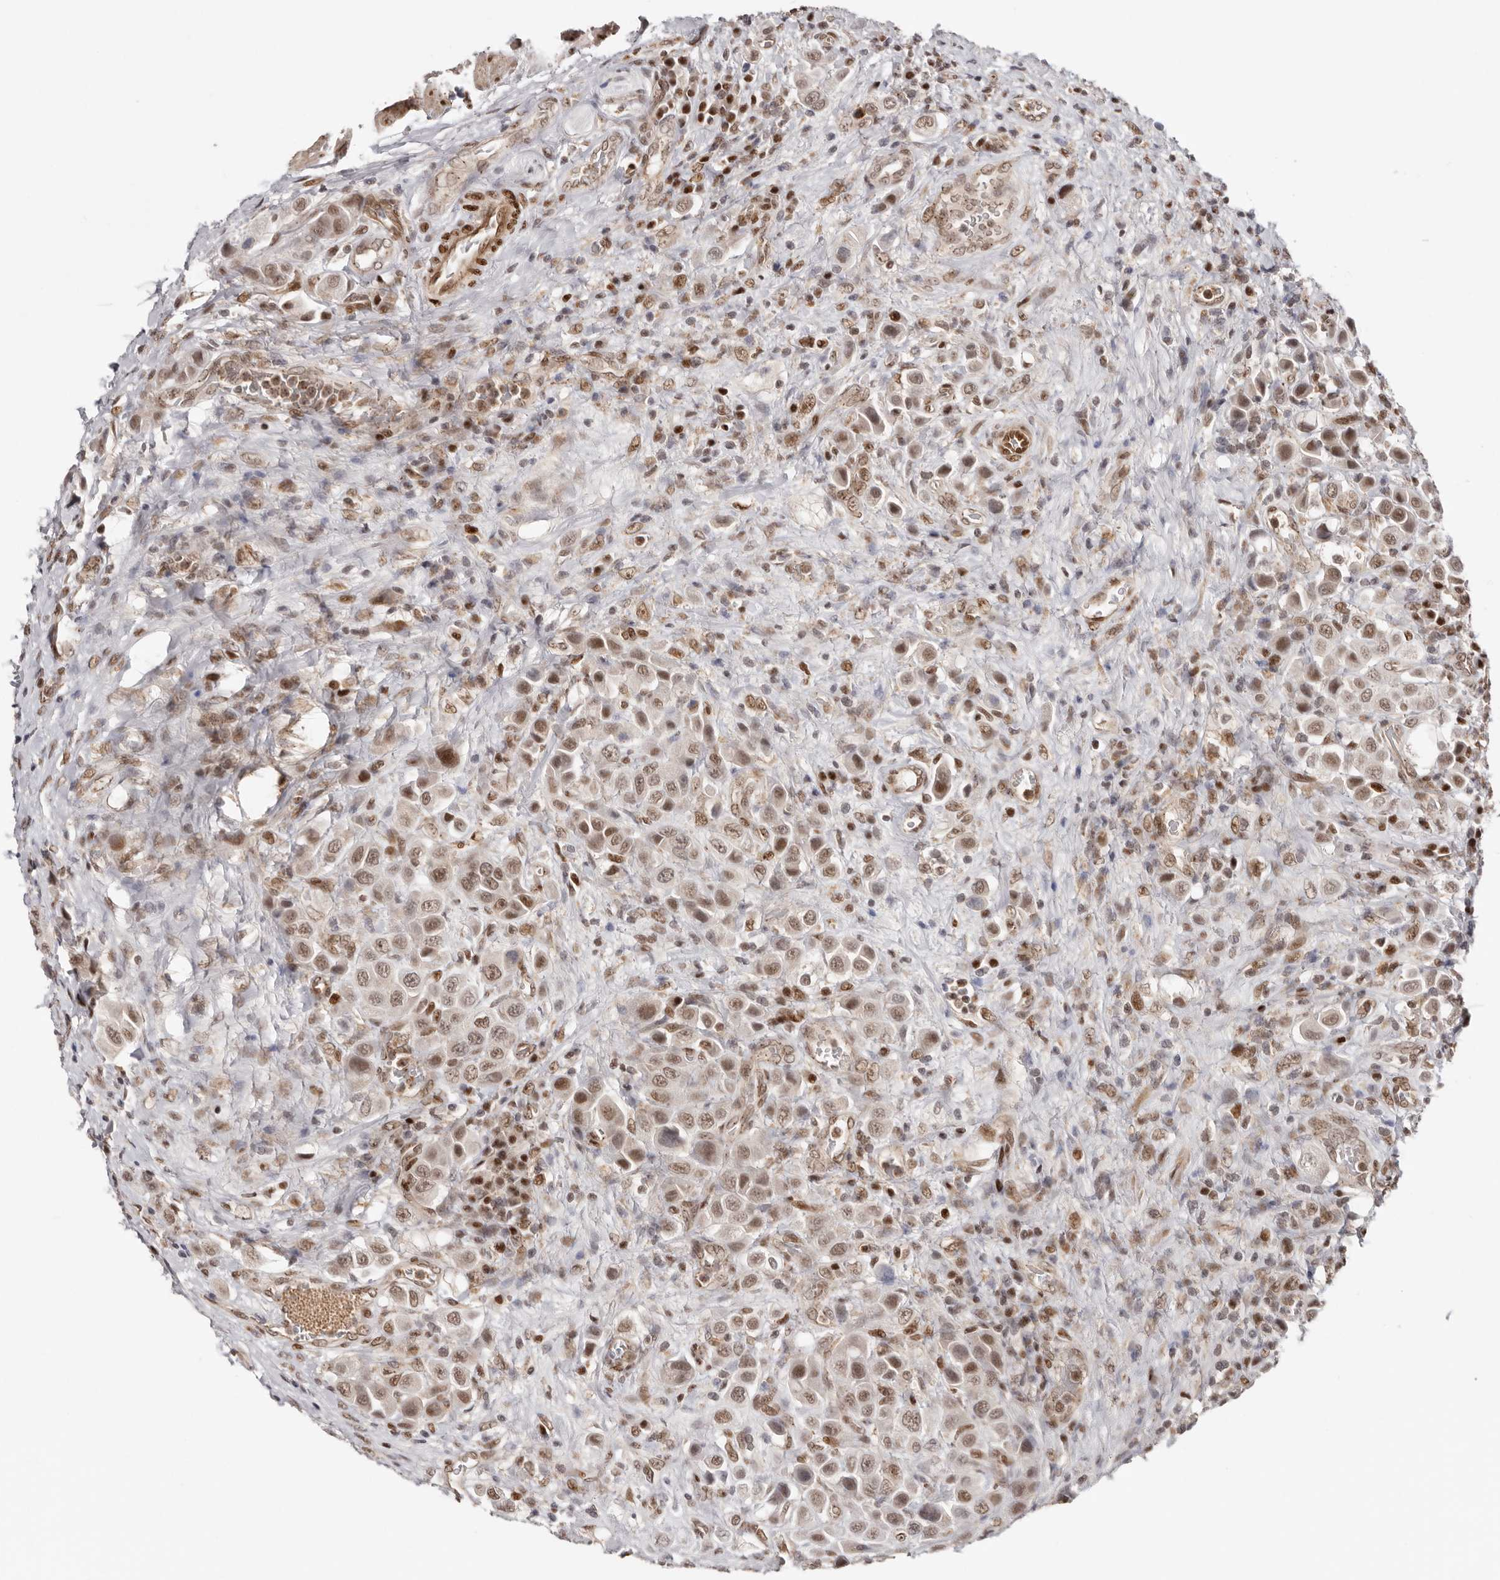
{"staining": {"intensity": "moderate", "quantity": ">75%", "location": "nuclear"}, "tissue": "urothelial cancer", "cell_type": "Tumor cells", "image_type": "cancer", "snomed": [{"axis": "morphology", "description": "Urothelial carcinoma, High grade"}, {"axis": "topography", "description": "Urinary bladder"}], "caption": "Protein analysis of urothelial cancer tissue shows moderate nuclear expression in approximately >75% of tumor cells.", "gene": "SMAD7", "patient": {"sex": "male", "age": 50}}